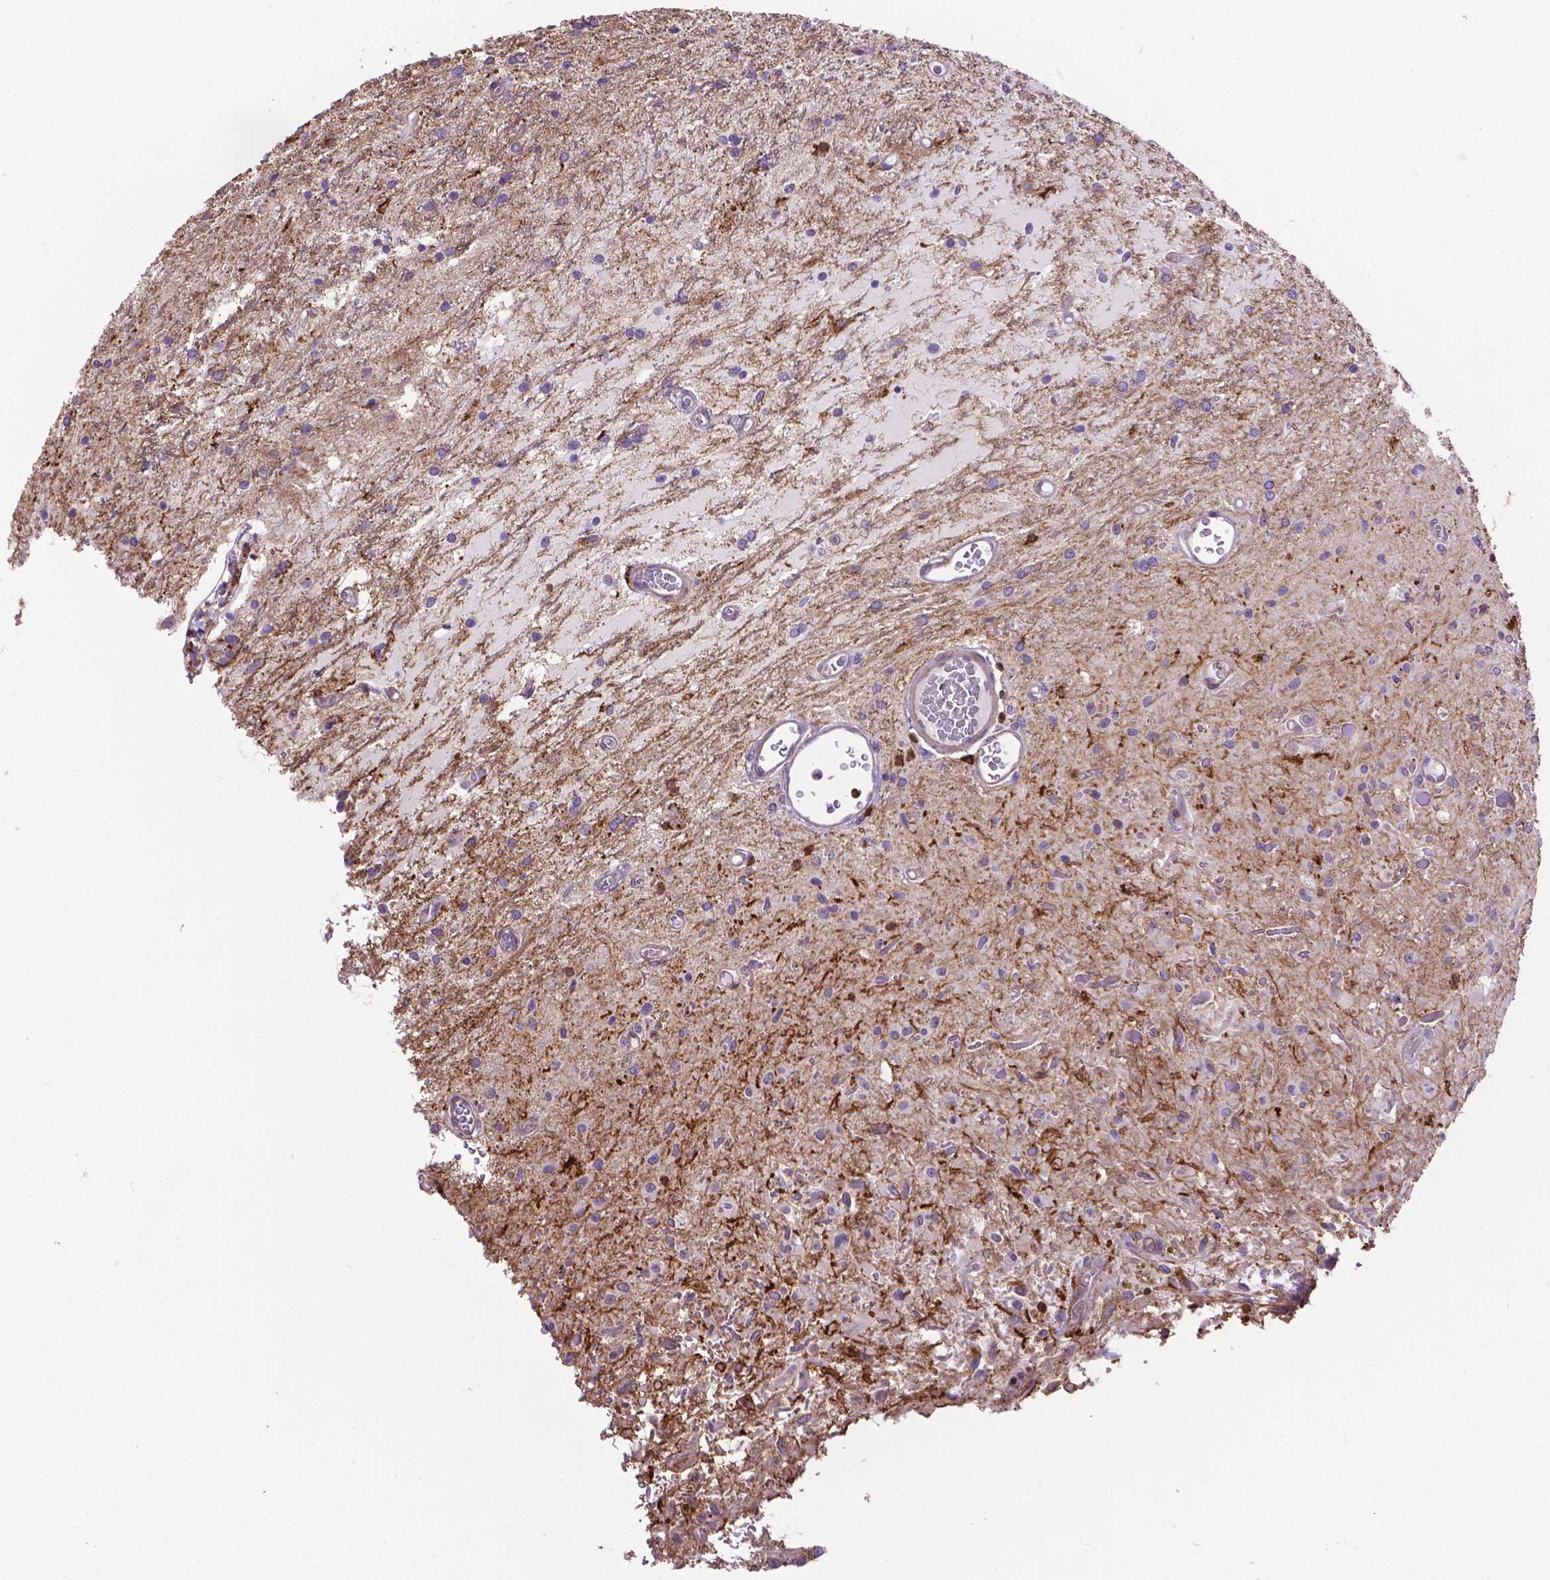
{"staining": {"intensity": "negative", "quantity": "none", "location": "none"}, "tissue": "glioma", "cell_type": "Tumor cells", "image_type": "cancer", "snomed": [{"axis": "morphology", "description": "Glioma, malignant, Low grade"}, {"axis": "topography", "description": "Cerebellum"}], "caption": "Tumor cells show no significant protein positivity in malignant glioma (low-grade).", "gene": "ACAD10", "patient": {"sex": "female", "age": 14}}